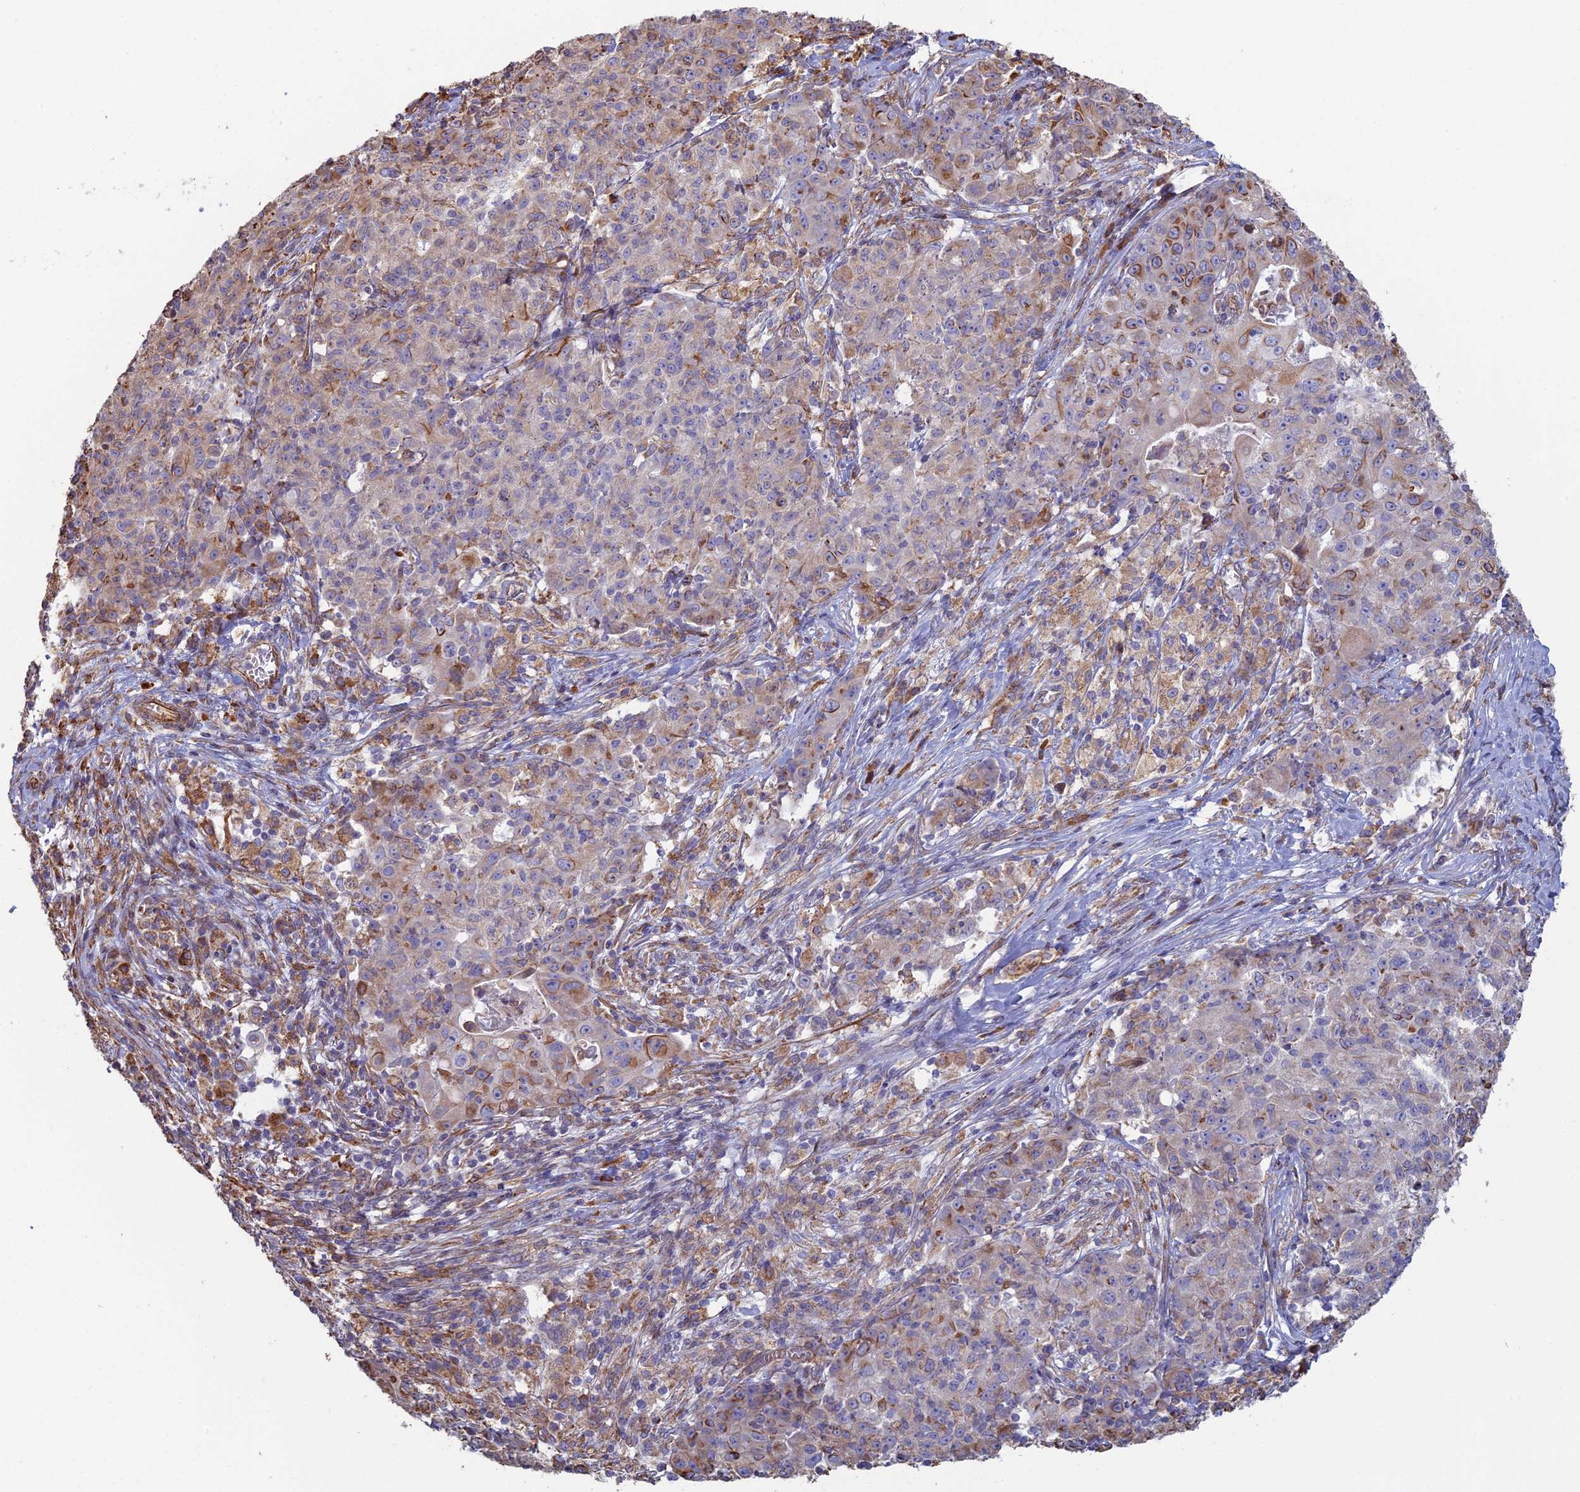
{"staining": {"intensity": "moderate", "quantity": "<25%", "location": "cytoplasmic/membranous"}, "tissue": "ovarian cancer", "cell_type": "Tumor cells", "image_type": "cancer", "snomed": [{"axis": "morphology", "description": "Carcinoma, endometroid"}, {"axis": "topography", "description": "Ovary"}], "caption": "Ovarian endometroid carcinoma tissue reveals moderate cytoplasmic/membranous staining in approximately <25% of tumor cells, visualized by immunohistochemistry.", "gene": "CLVS2", "patient": {"sex": "female", "age": 42}}